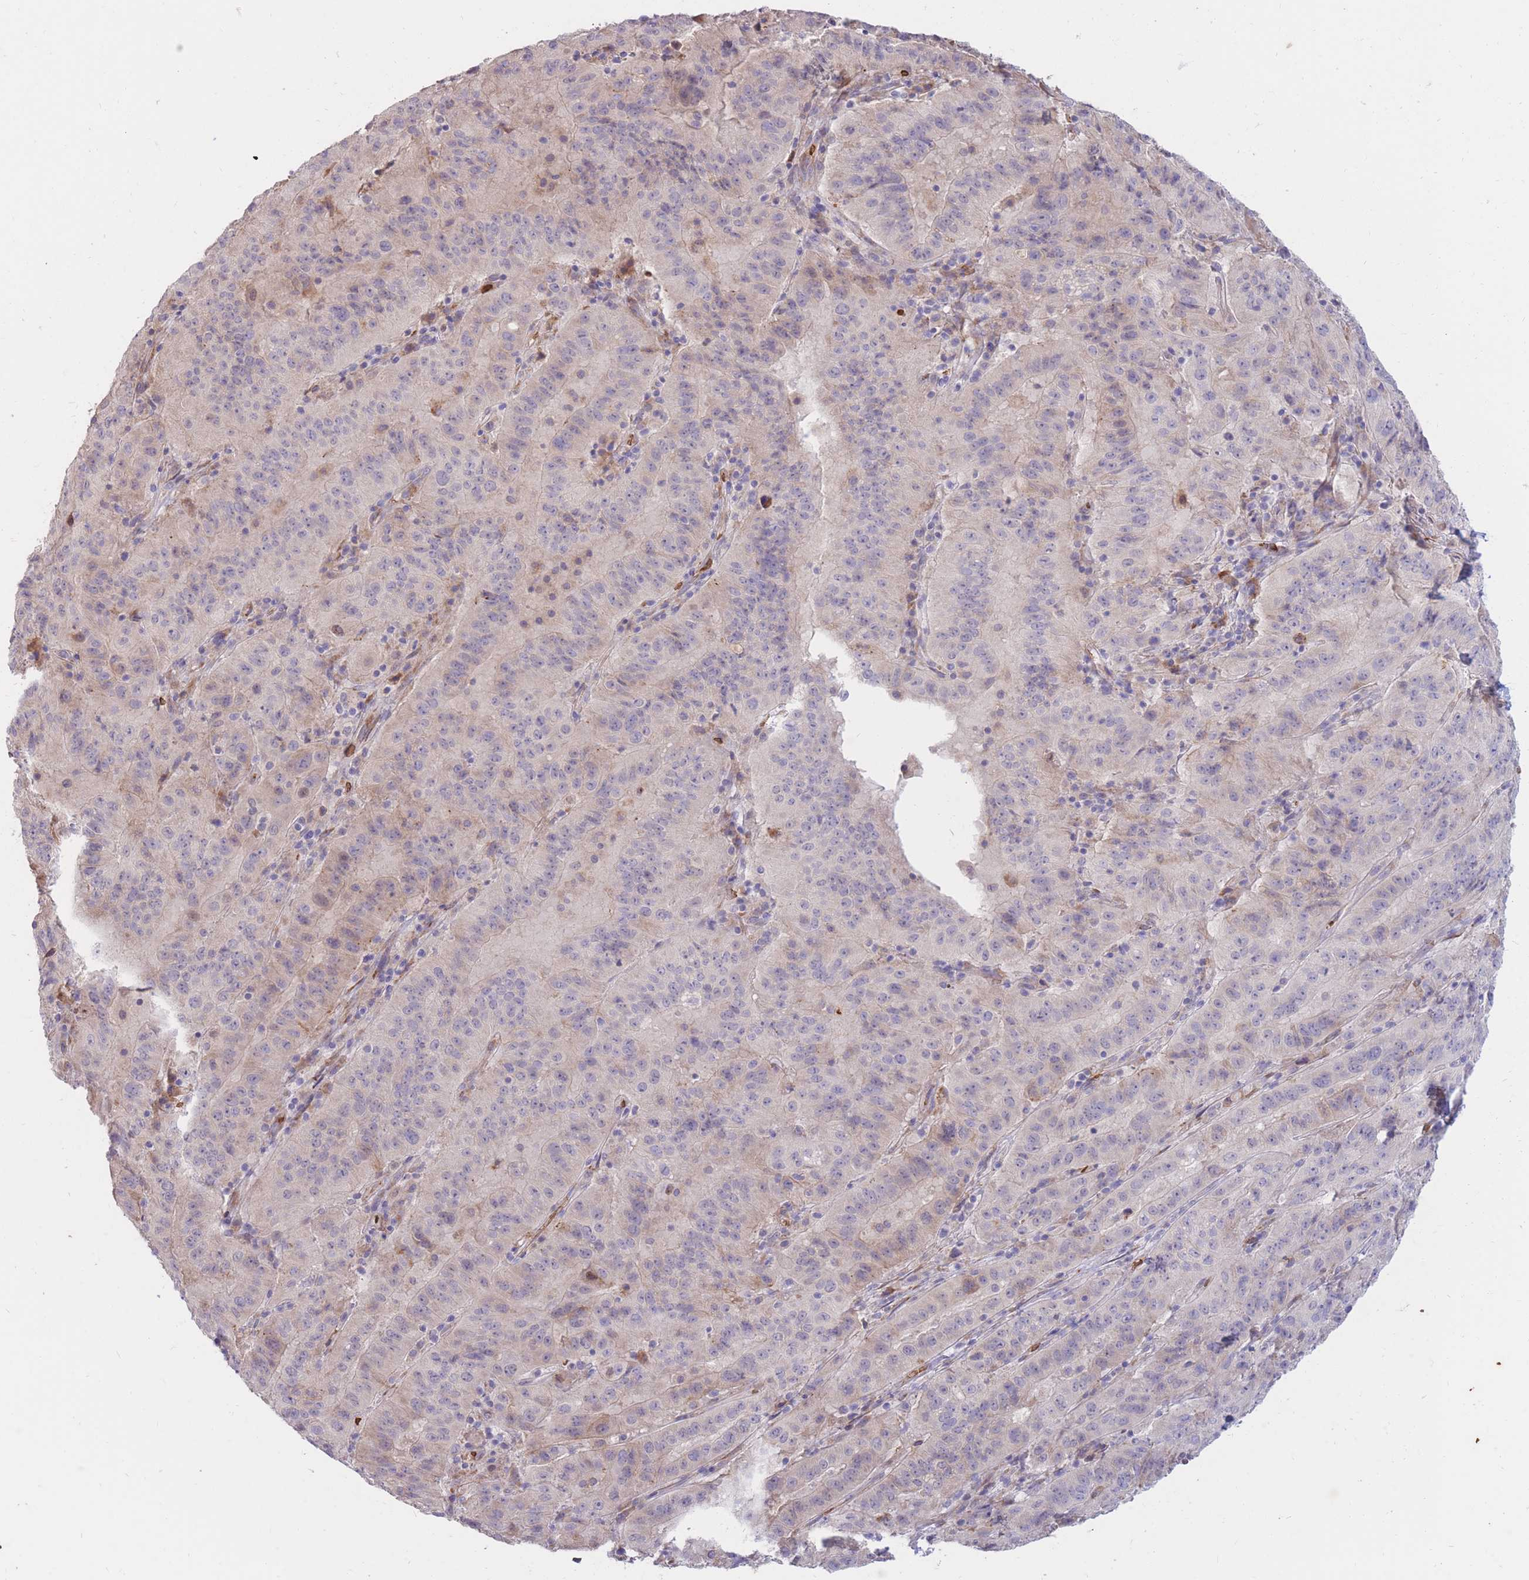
{"staining": {"intensity": "negative", "quantity": "none", "location": "none"}, "tissue": "pancreatic cancer", "cell_type": "Tumor cells", "image_type": "cancer", "snomed": [{"axis": "morphology", "description": "Adenocarcinoma, NOS"}, {"axis": "topography", "description": "Pancreas"}], "caption": "DAB (3,3'-diaminobenzidine) immunohistochemical staining of human pancreatic adenocarcinoma shows no significant staining in tumor cells. The staining was performed using DAB to visualize the protein expression in brown, while the nuclei were stained in blue with hematoxylin (Magnification: 20x).", "gene": "ATP10D", "patient": {"sex": "male", "age": 63}}